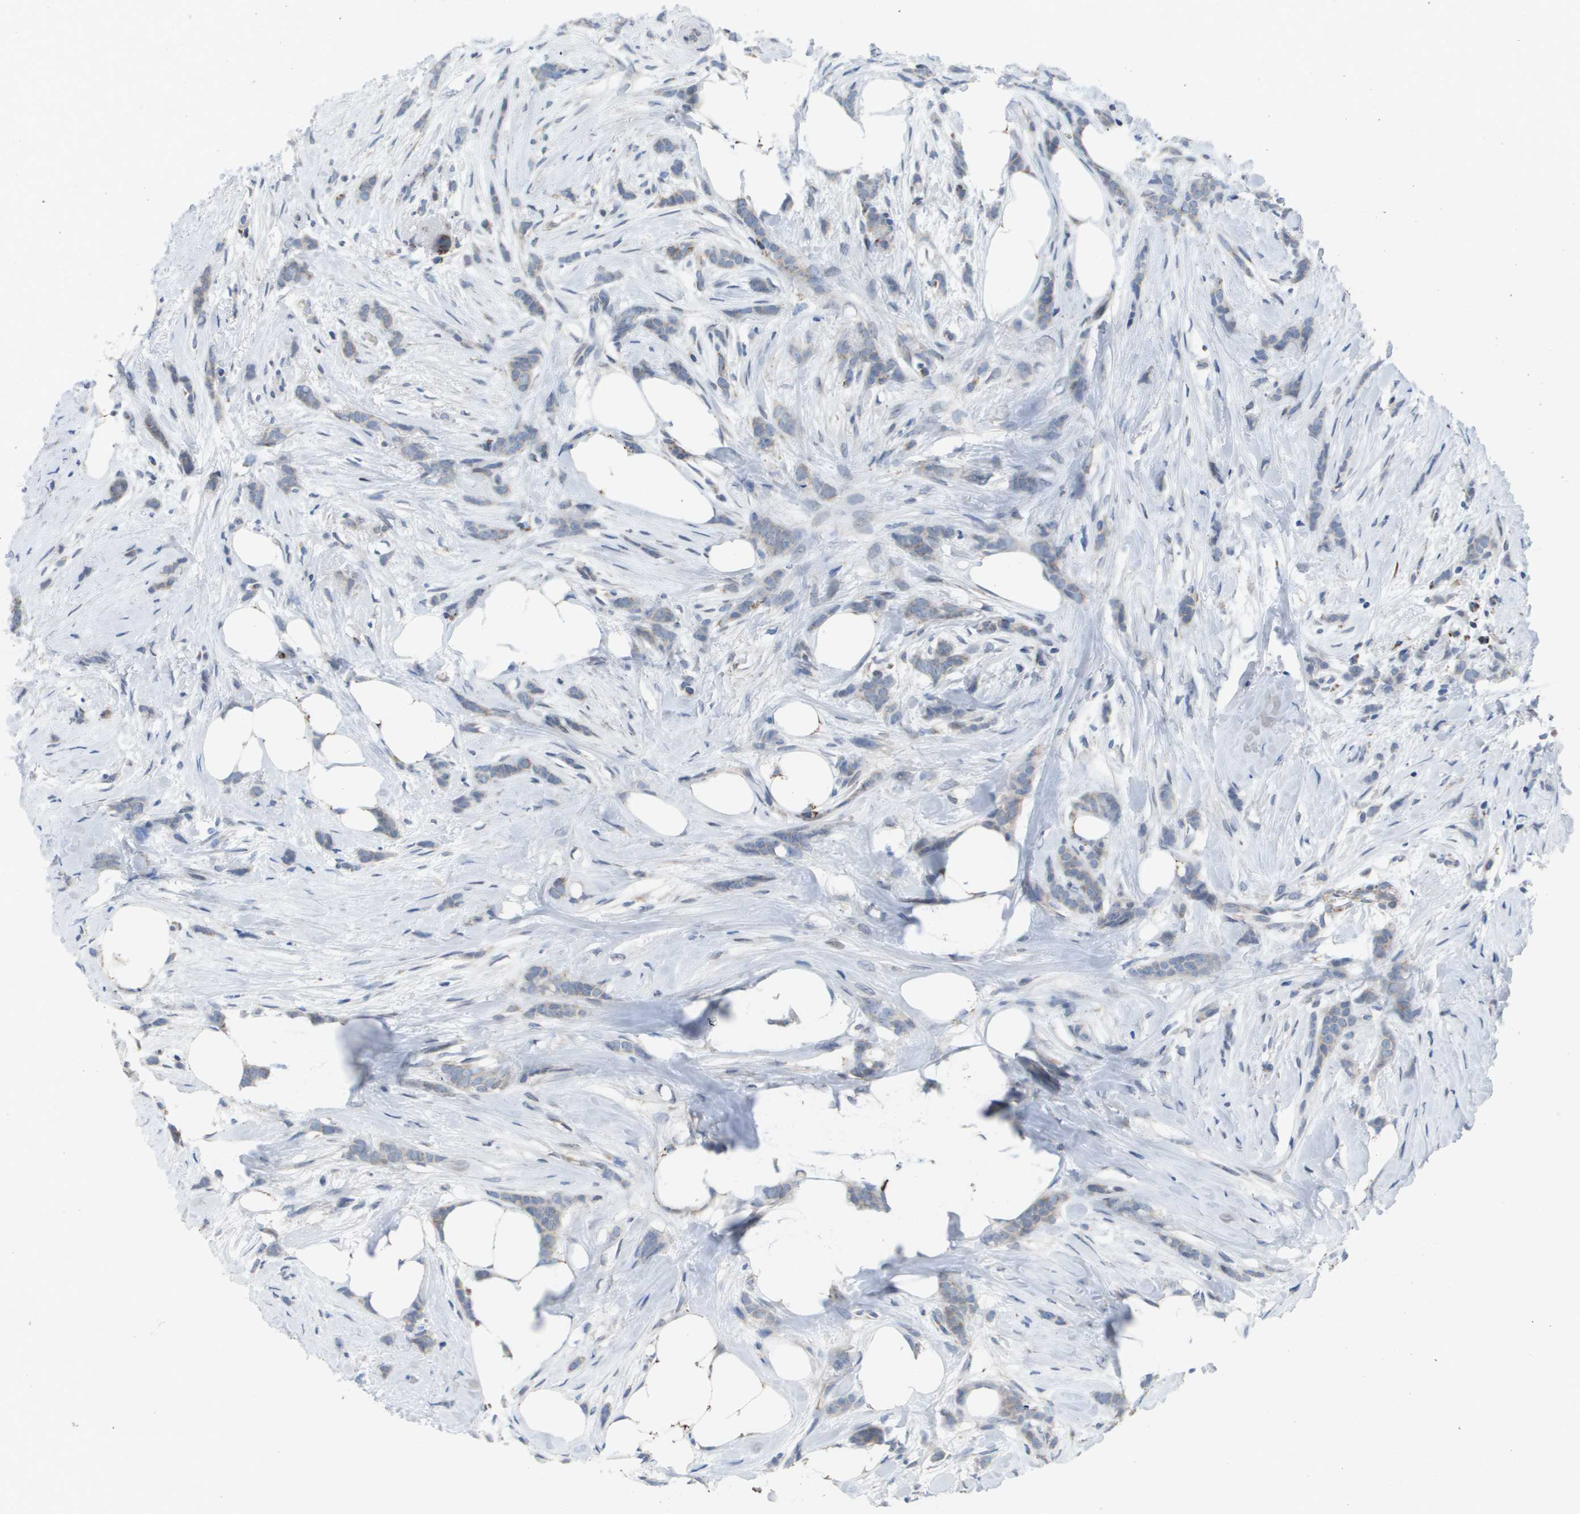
{"staining": {"intensity": "moderate", "quantity": "<25%", "location": "cytoplasmic/membranous"}, "tissue": "breast cancer", "cell_type": "Tumor cells", "image_type": "cancer", "snomed": [{"axis": "morphology", "description": "Lobular carcinoma, in situ"}, {"axis": "morphology", "description": "Lobular carcinoma"}, {"axis": "topography", "description": "Breast"}], "caption": "Moderate cytoplasmic/membranous staining for a protein is present in approximately <25% of tumor cells of breast cancer (lobular carcinoma) using immunohistochemistry (IHC).", "gene": "TMEM223", "patient": {"sex": "female", "age": 41}}